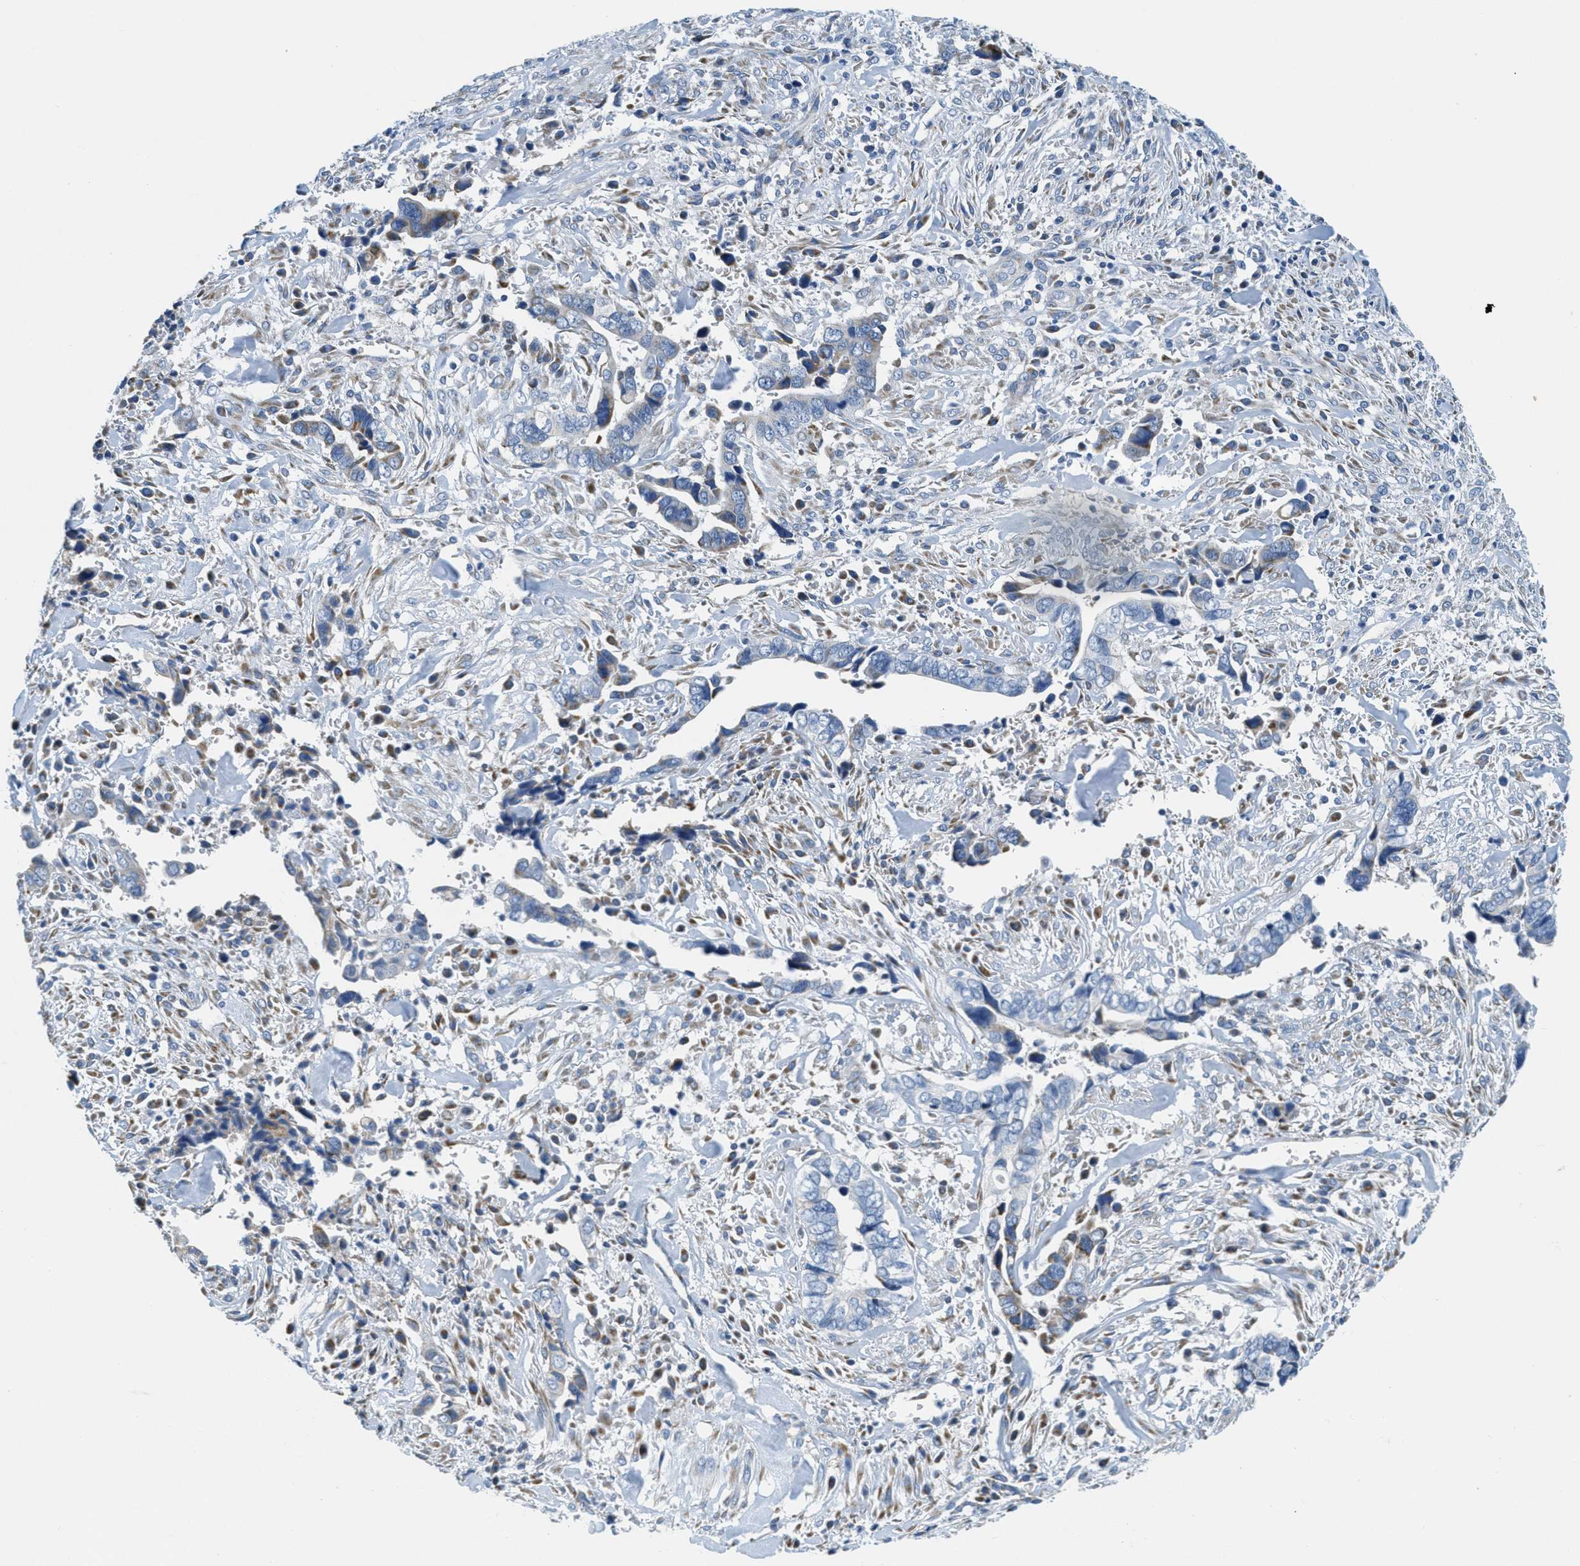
{"staining": {"intensity": "moderate", "quantity": "<25%", "location": "cytoplasmic/membranous"}, "tissue": "liver cancer", "cell_type": "Tumor cells", "image_type": "cancer", "snomed": [{"axis": "morphology", "description": "Cholangiocarcinoma"}, {"axis": "topography", "description": "Liver"}], "caption": "Protein staining of liver cancer tissue demonstrates moderate cytoplasmic/membranous positivity in approximately <25% of tumor cells. (Stains: DAB (3,3'-diaminobenzidine) in brown, nuclei in blue, Microscopy: brightfield microscopy at high magnification).", "gene": "CA4", "patient": {"sex": "female", "age": 79}}